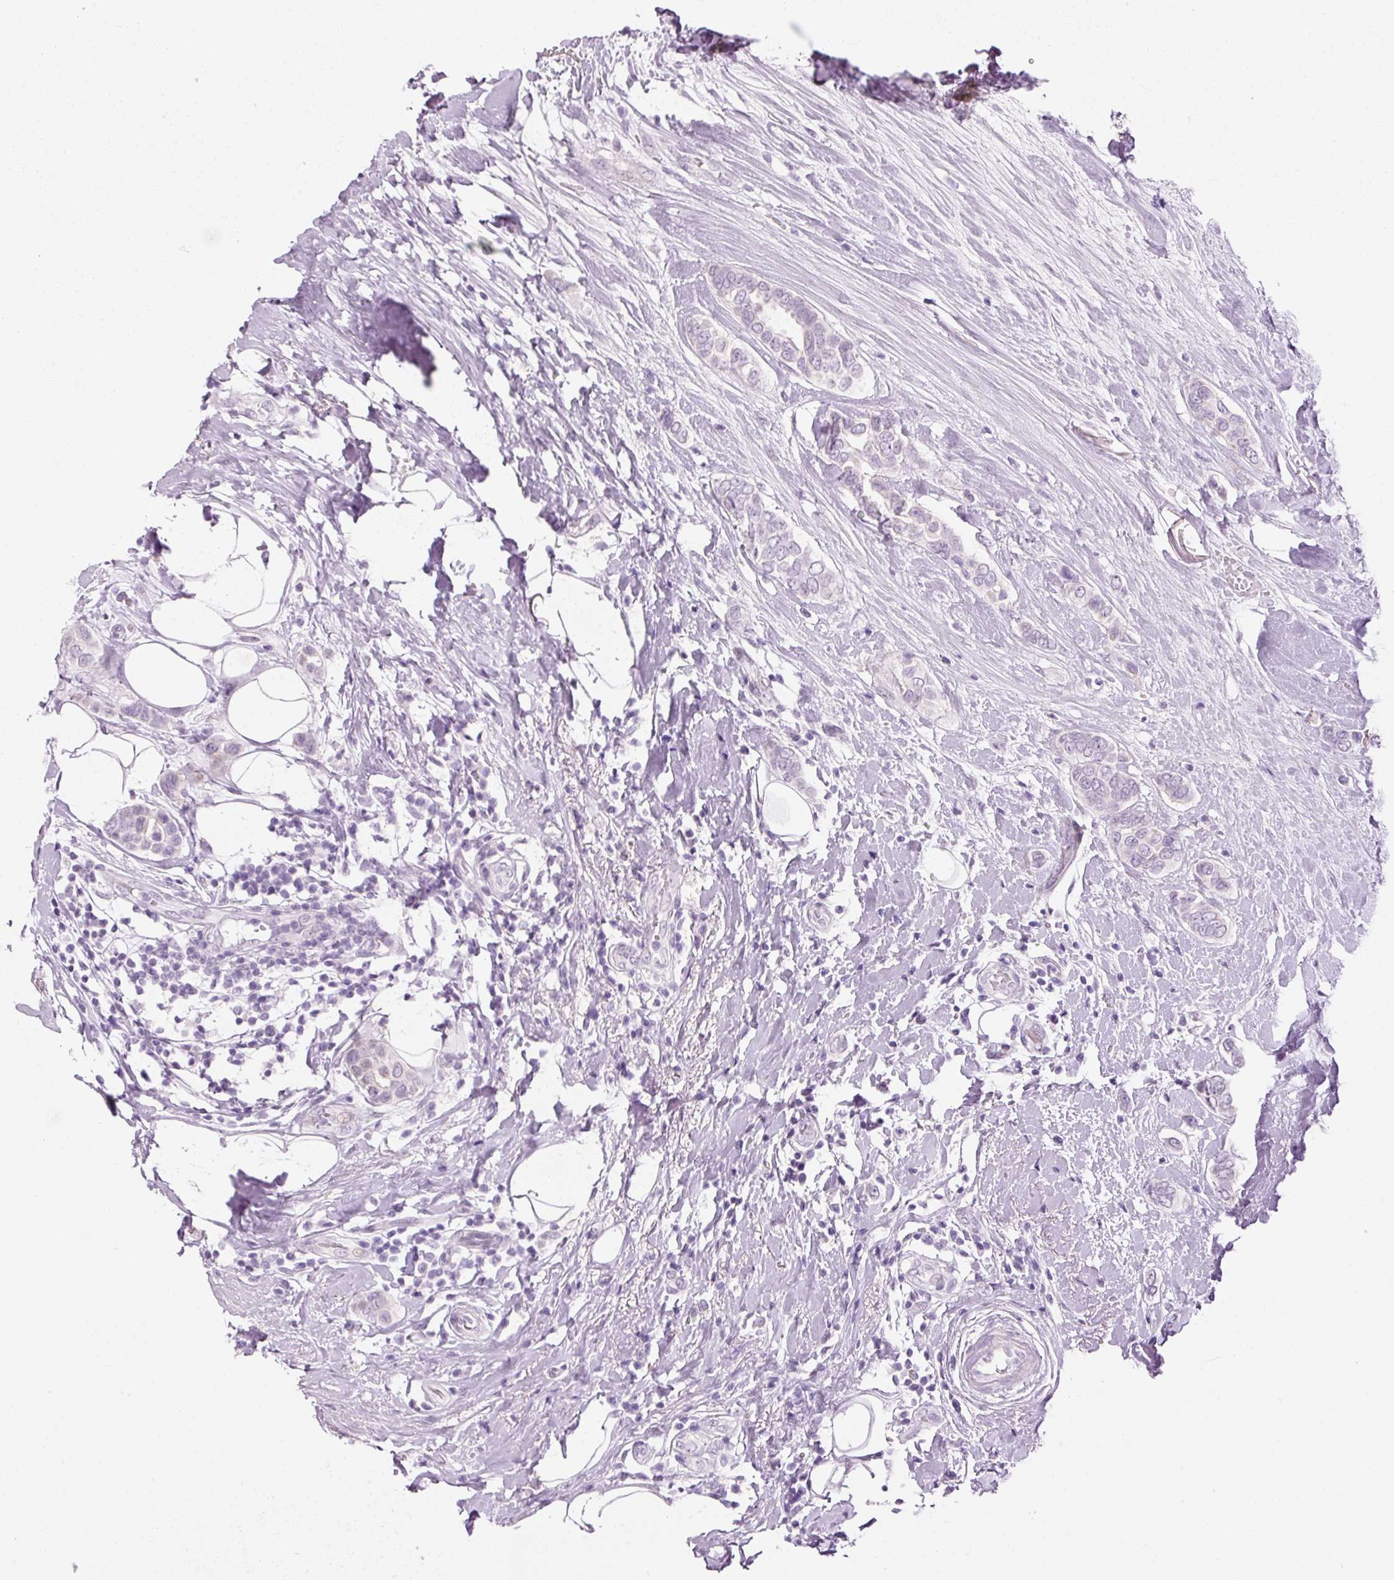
{"staining": {"intensity": "negative", "quantity": "none", "location": "none"}, "tissue": "breast cancer", "cell_type": "Tumor cells", "image_type": "cancer", "snomed": [{"axis": "morphology", "description": "Lobular carcinoma"}, {"axis": "topography", "description": "Breast"}], "caption": "Lobular carcinoma (breast) was stained to show a protein in brown. There is no significant positivity in tumor cells.", "gene": "ANKRD20A1", "patient": {"sex": "female", "age": 51}}